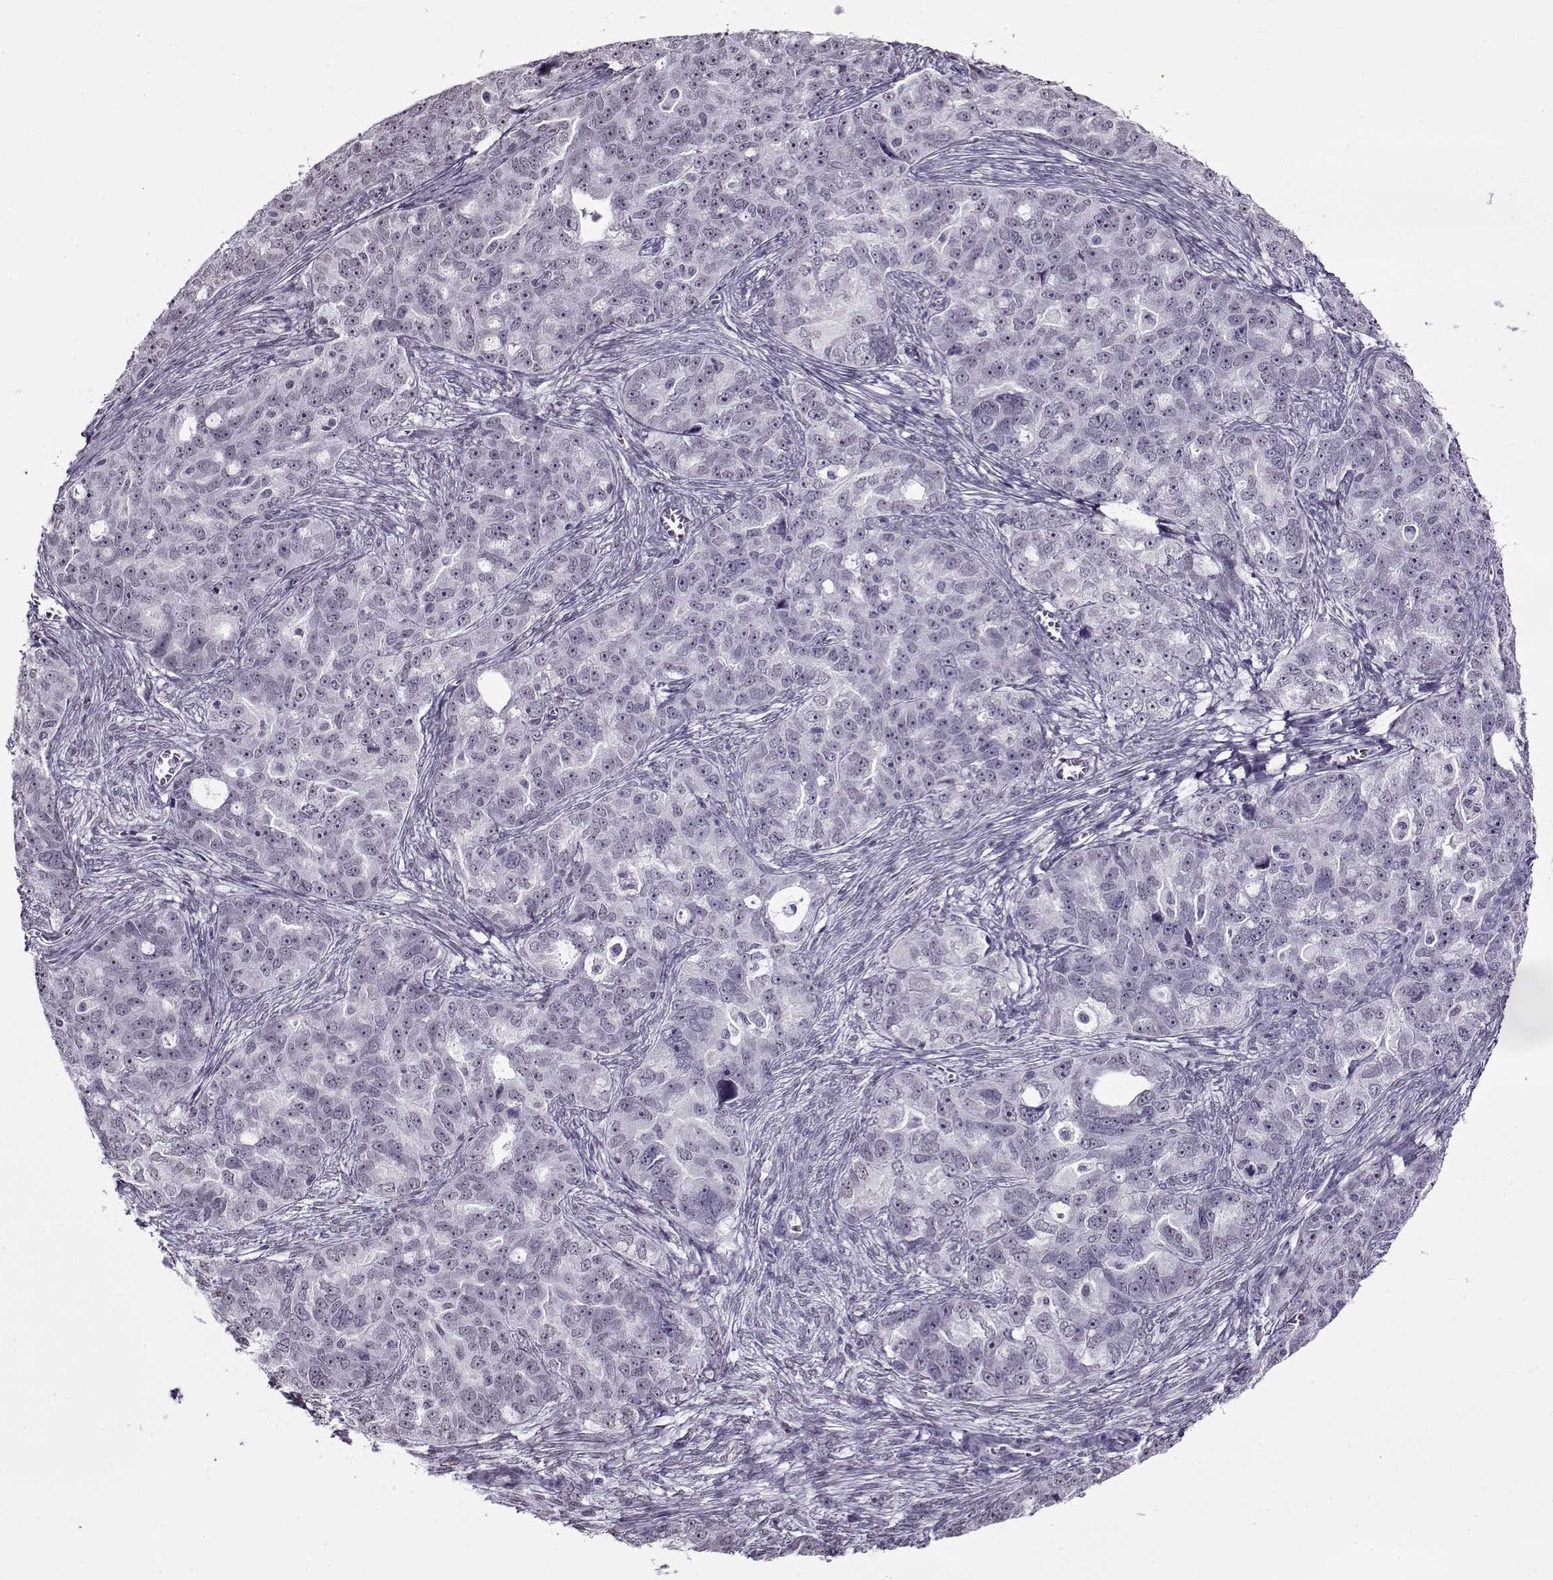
{"staining": {"intensity": "negative", "quantity": "none", "location": "none"}, "tissue": "ovarian cancer", "cell_type": "Tumor cells", "image_type": "cancer", "snomed": [{"axis": "morphology", "description": "Cystadenocarcinoma, serous, NOS"}, {"axis": "topography", "description": "Ovary"}], "caption": "Tumor cells show no significant expression in ovarian cancer (serous cystadenocarcinoma).", "gene": "PRMT8", "patient": {"sex": "female", "age": 51}}